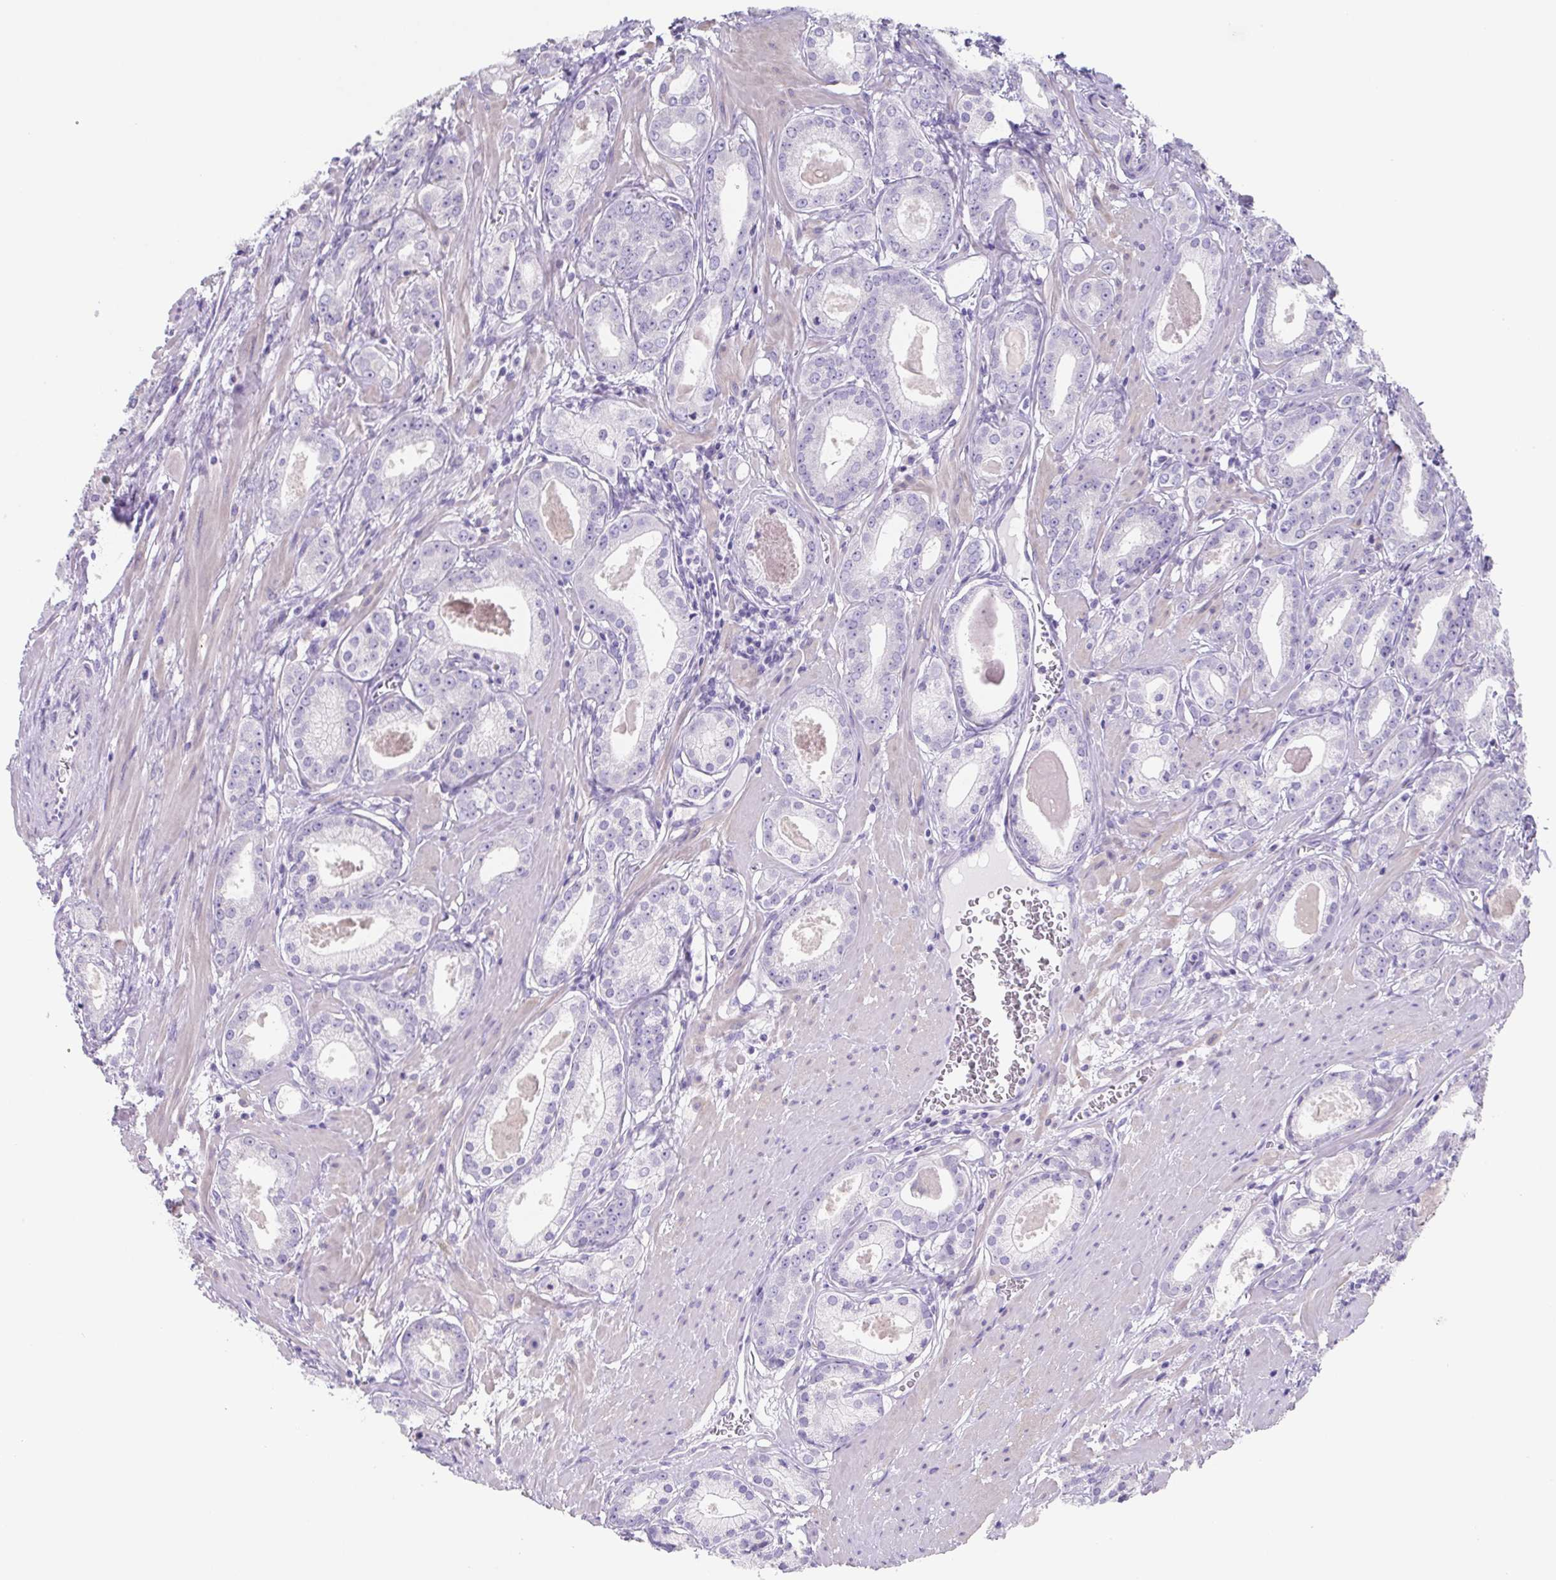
{"staining": {"intensity": "negative", "quantity": "none", "location": "none"}, "tissue": "prostate cancer", "cell_type": "Tumor cells", "image_type": "cancer", "snomed": [{"axis": "morphology", "description": "Adenocarcinoma, NOS"}, {"axis": "morphology", "description": "Adenocarcinoma, Low grade"}, {"axis": "topography", "description": "Prostate"}], "caption": "Adenocarcinoma (prostate) stained for a protein using immunohistochemistry (IHC) demonstrates no positivity tumor cells.", "gene": "HDGFL1", "patient": {"sex": "male", "age": 64}}